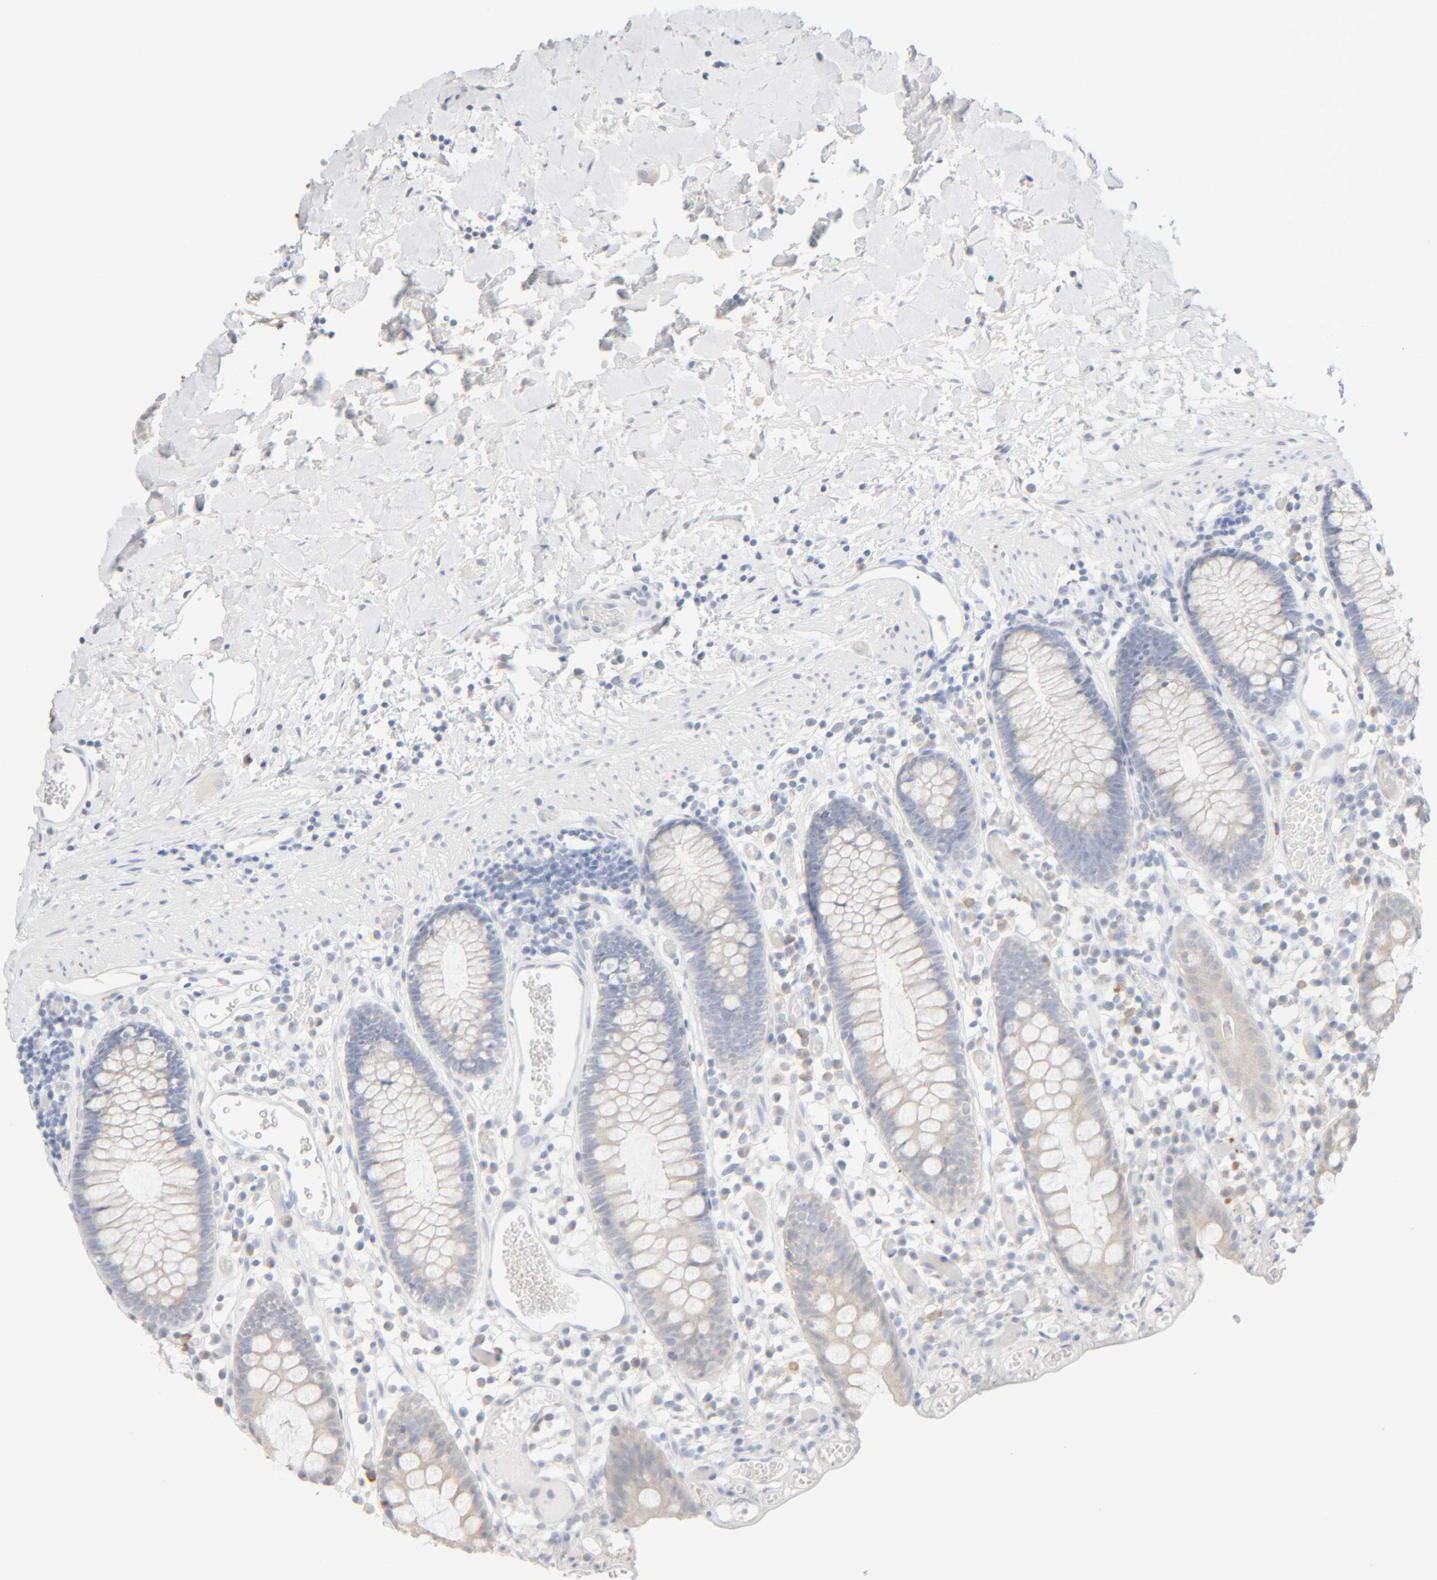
{"staining": {"intensity": "negative", "quantity": "none", "location": "none"}, "tissue": "colon", "cell_type": "Endothelial cells", "image_type": "normal", "snomed": [{"axis": "morphology", "description": "Normal tissue, NOS"}, {"axis": "topography", "description": "Colon"}], "caption": "A photomicrograph of human colon is negative for staining in endothelial cells.", "gene": "RIDA", "patient": {"sex": "male", "age": 14}}